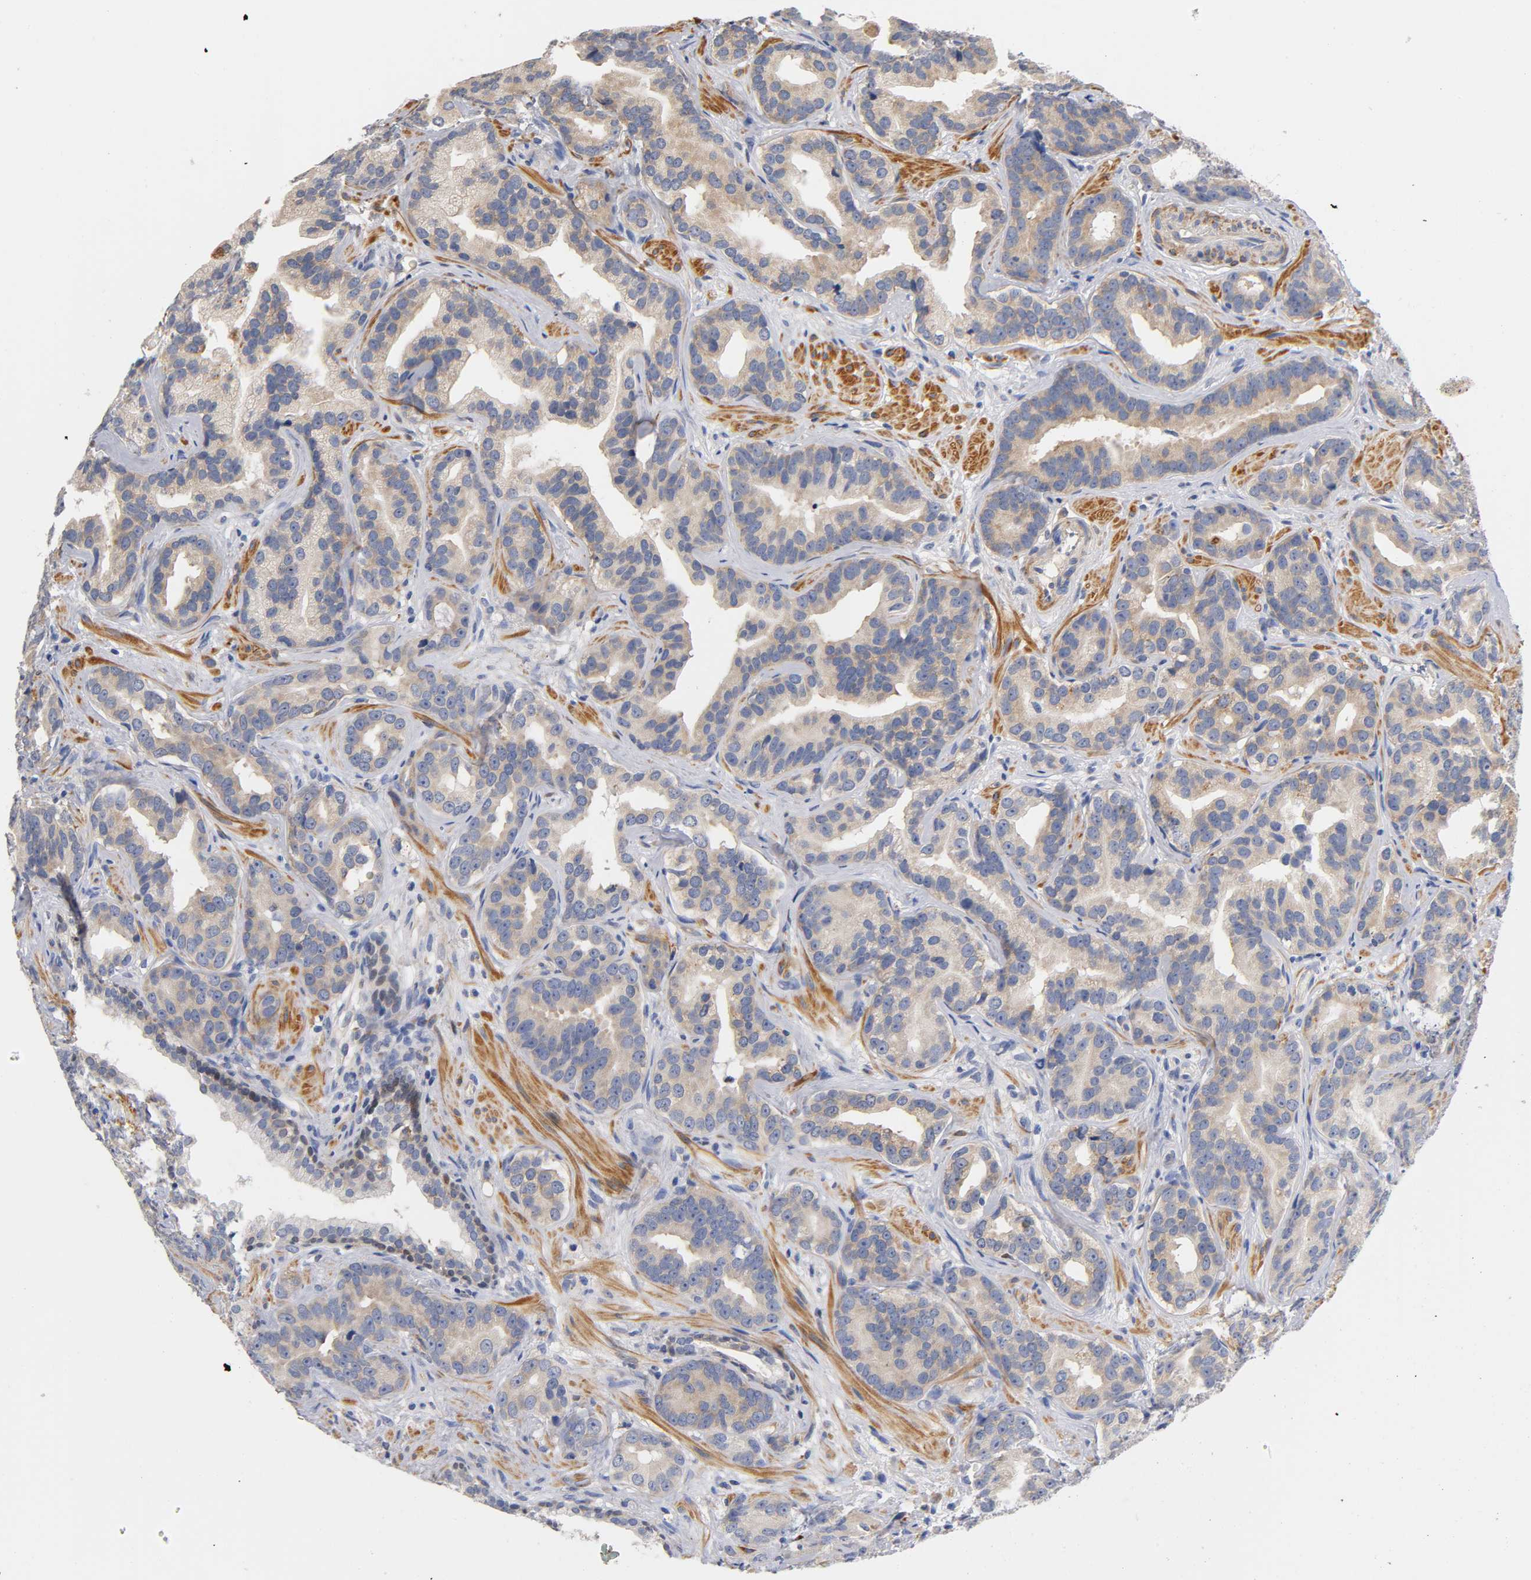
{"staining": {"intensity": "weak", "quantity": "<25%", "location": "cytoplasmic/membranous"}, "tissue": "prostate cancer", "cell_type": "Tumor cells", "image_type": "cancer", "snomed": [{"axis": "morphology", "description": "Adenocarcinoma, Low grade"}, {"axis": "topography", "description": "Prostate"}], "caption": "This micrograph is of prostate cancer (low-grade adenocarcinoma) stained with immunohistochemistry to label a protein in brown with the nuclei are counter-stained blue. There is no expression in tumor cells. (DAB immunohistochemistry (IHC) with hematoxylin counter stain).", "gene": "SEMA5A", "patient": {"sex": "male", "age": 59}}